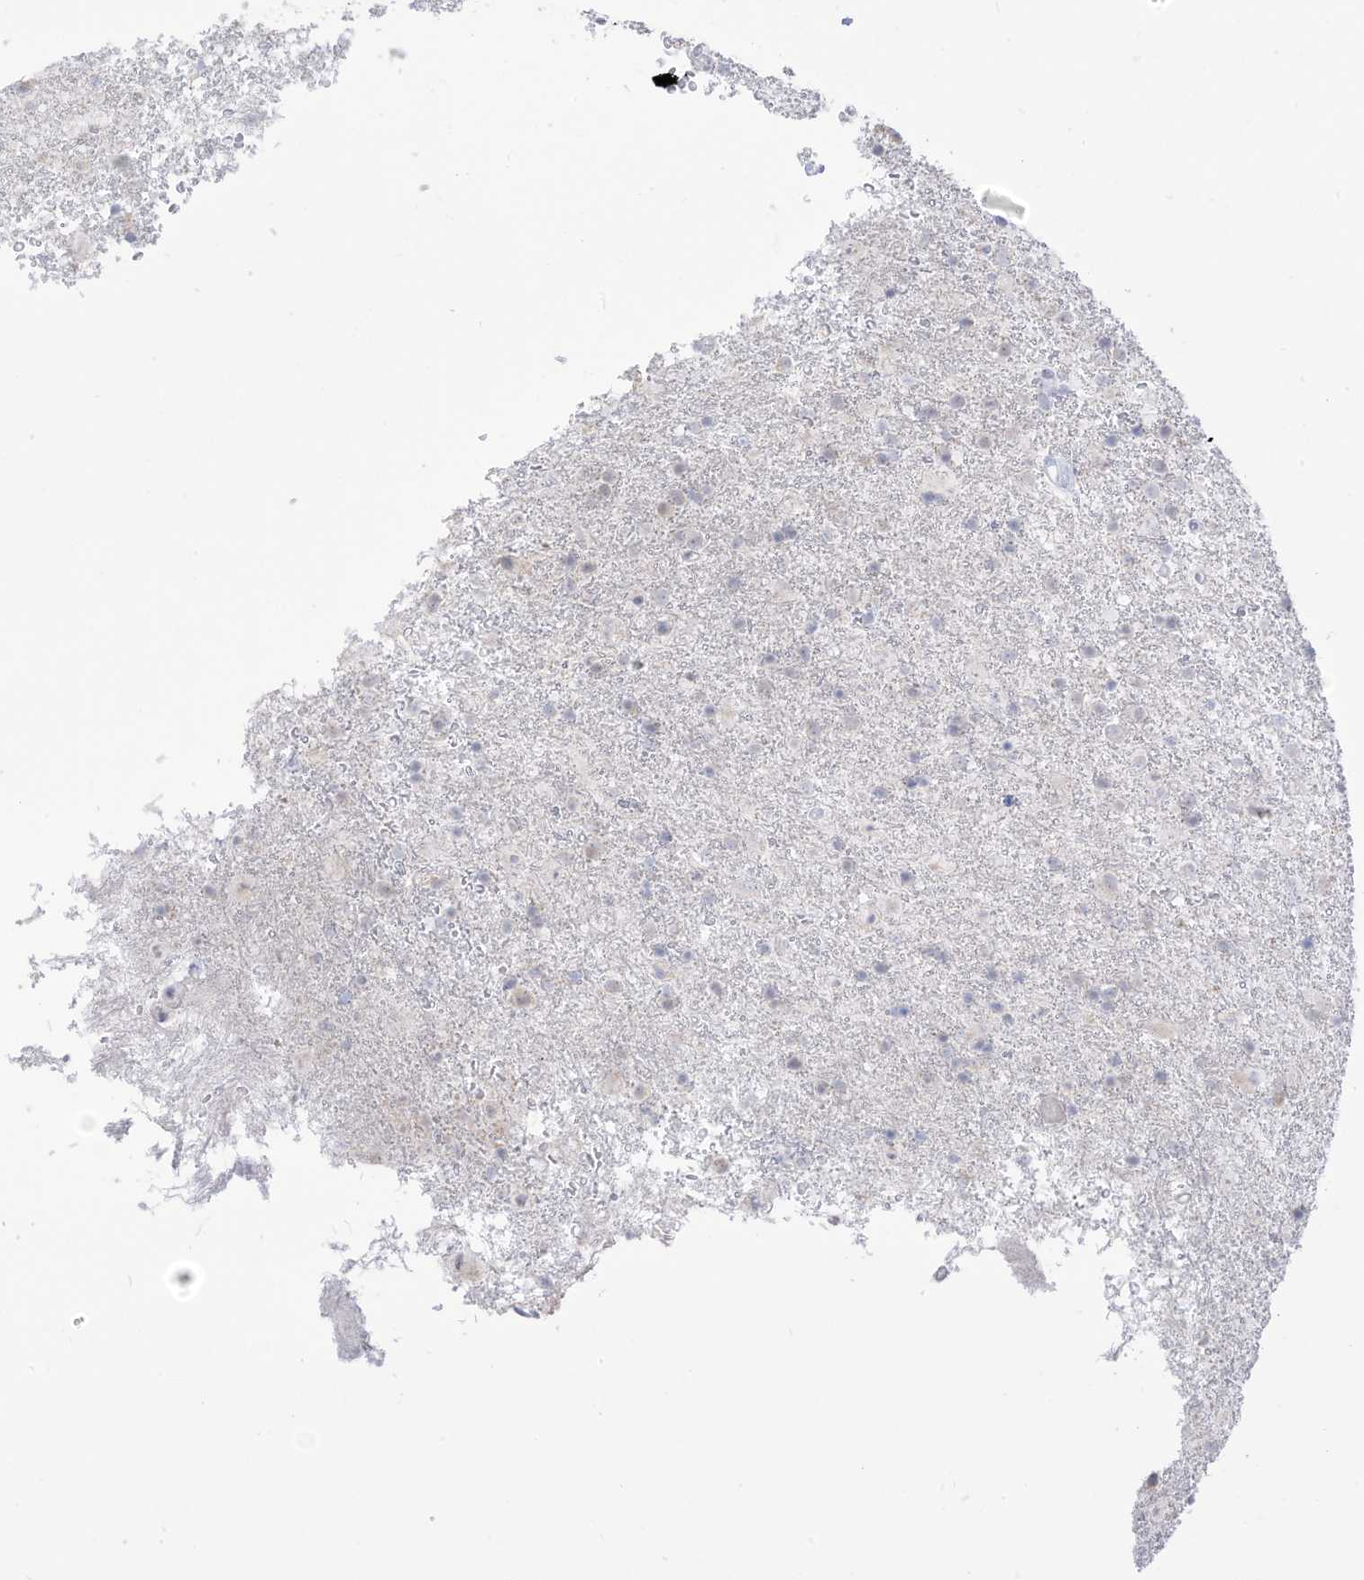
{"staining": {"intensity": "negative", "quantity": "none", "location": "none"}, "tissue": "glioma", "cell_type": "Tumor cells", "image_type": "cancer", "snomed": [{"axis": "morphology", "description": "Glioma, malignant, Low grade"}, {"axis": "topography", "description": "Brain"}], "caption": "There is no significant expression in tumor cells of glioma. (DAB (3,3'-diaminobenzidine) immunohistochemistry visualized using brightfield microscopy, high magnification).", "gene": "OGT", "patient": {"sex": "male", "age": 65}}